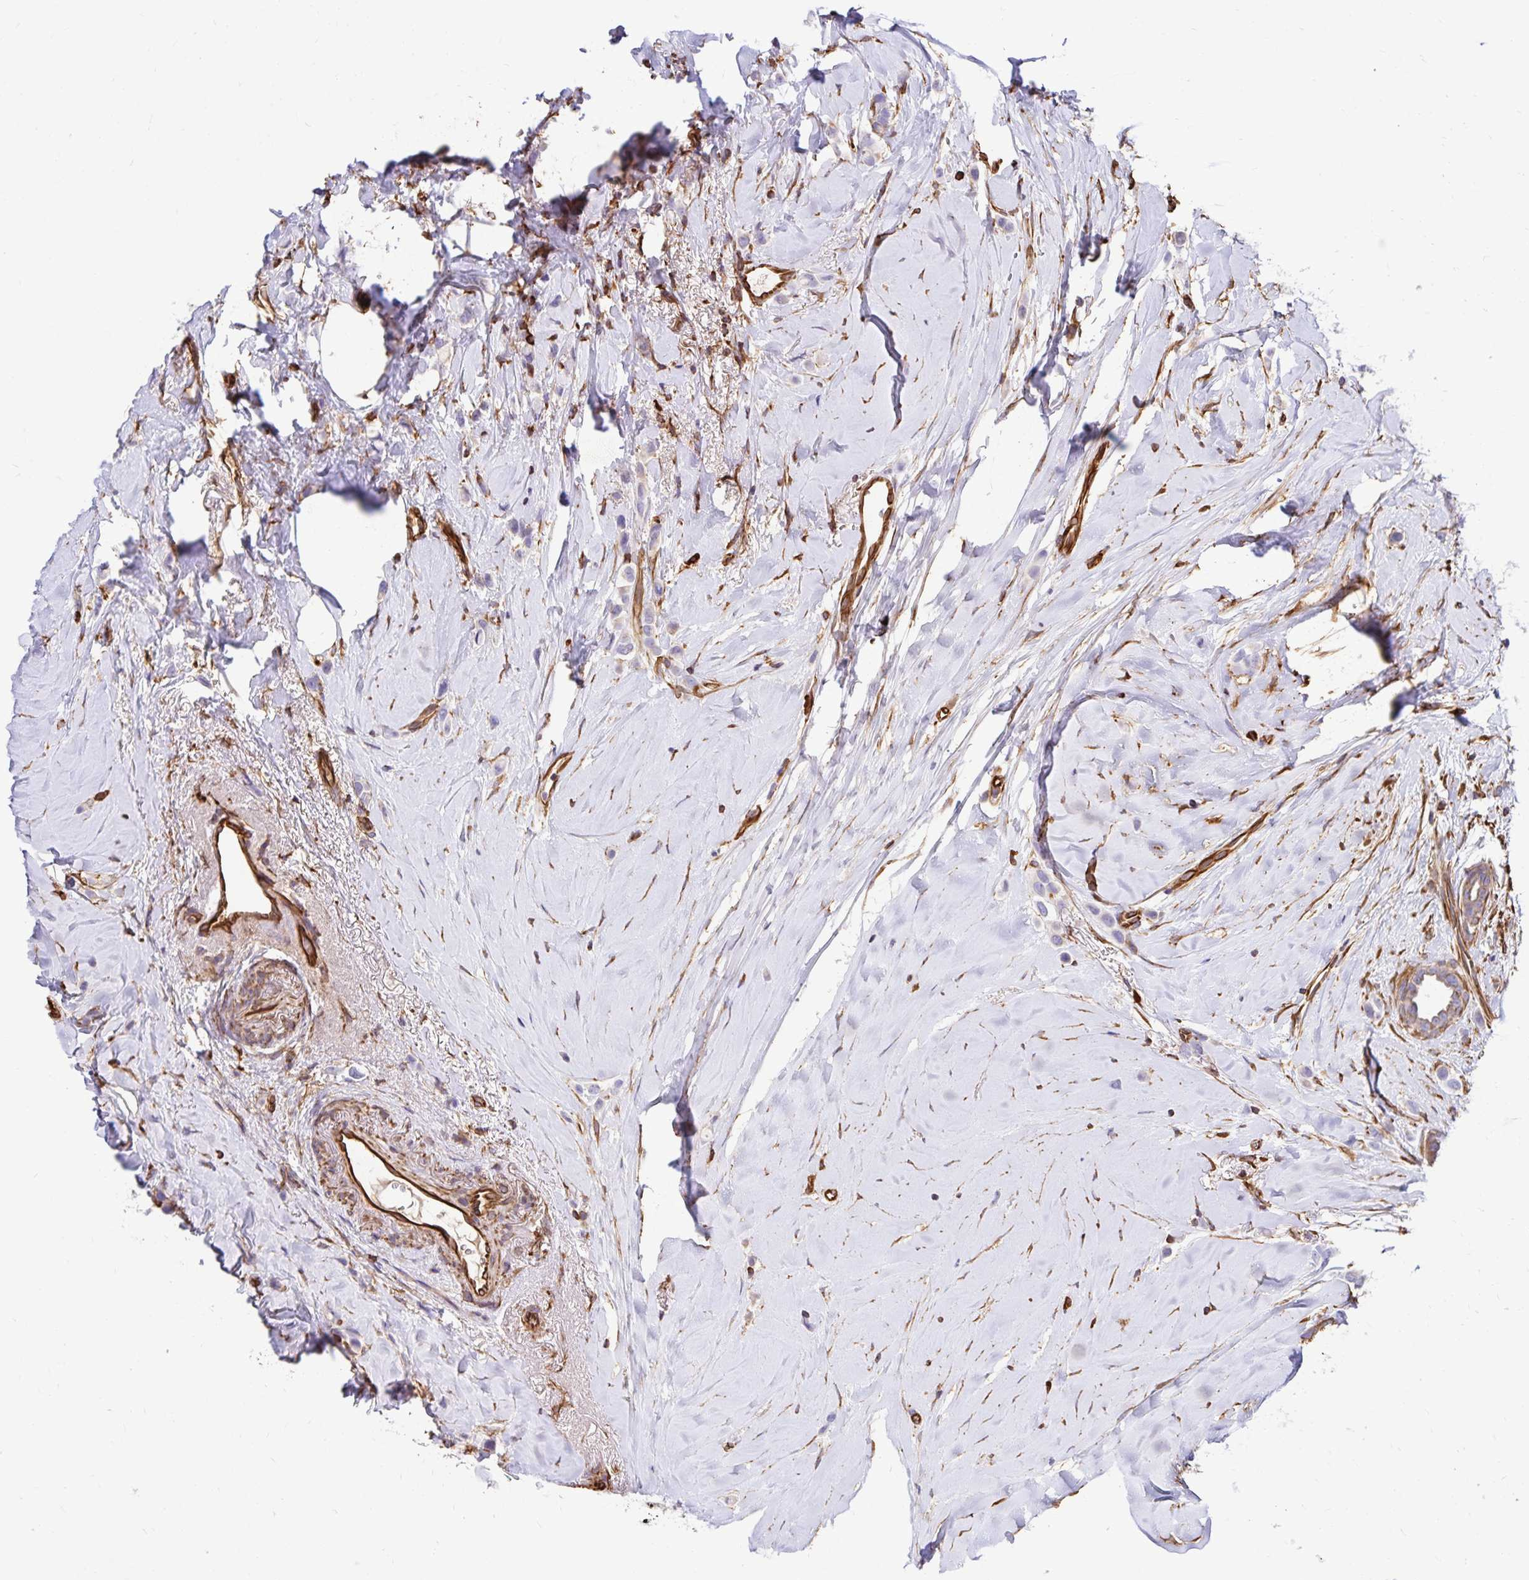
{"staining": {"intensity": "negative", "quantity": "none", "location": "none"}, "tissue": "breast cancer", "cell_type": "Tumor cells", "image_type": "cancer", "snomed": [{"axis": "morphology", "description": "Lobular carcinoma"}, {"axis": "topography", "description": "Breast"}], "caption": "Protein analysis of lobular carcinoma (breast) demonstrates no significant staining in tumor cells.", "gene": "TRPV6", "patient": {"sex": "female", "age": 66}}